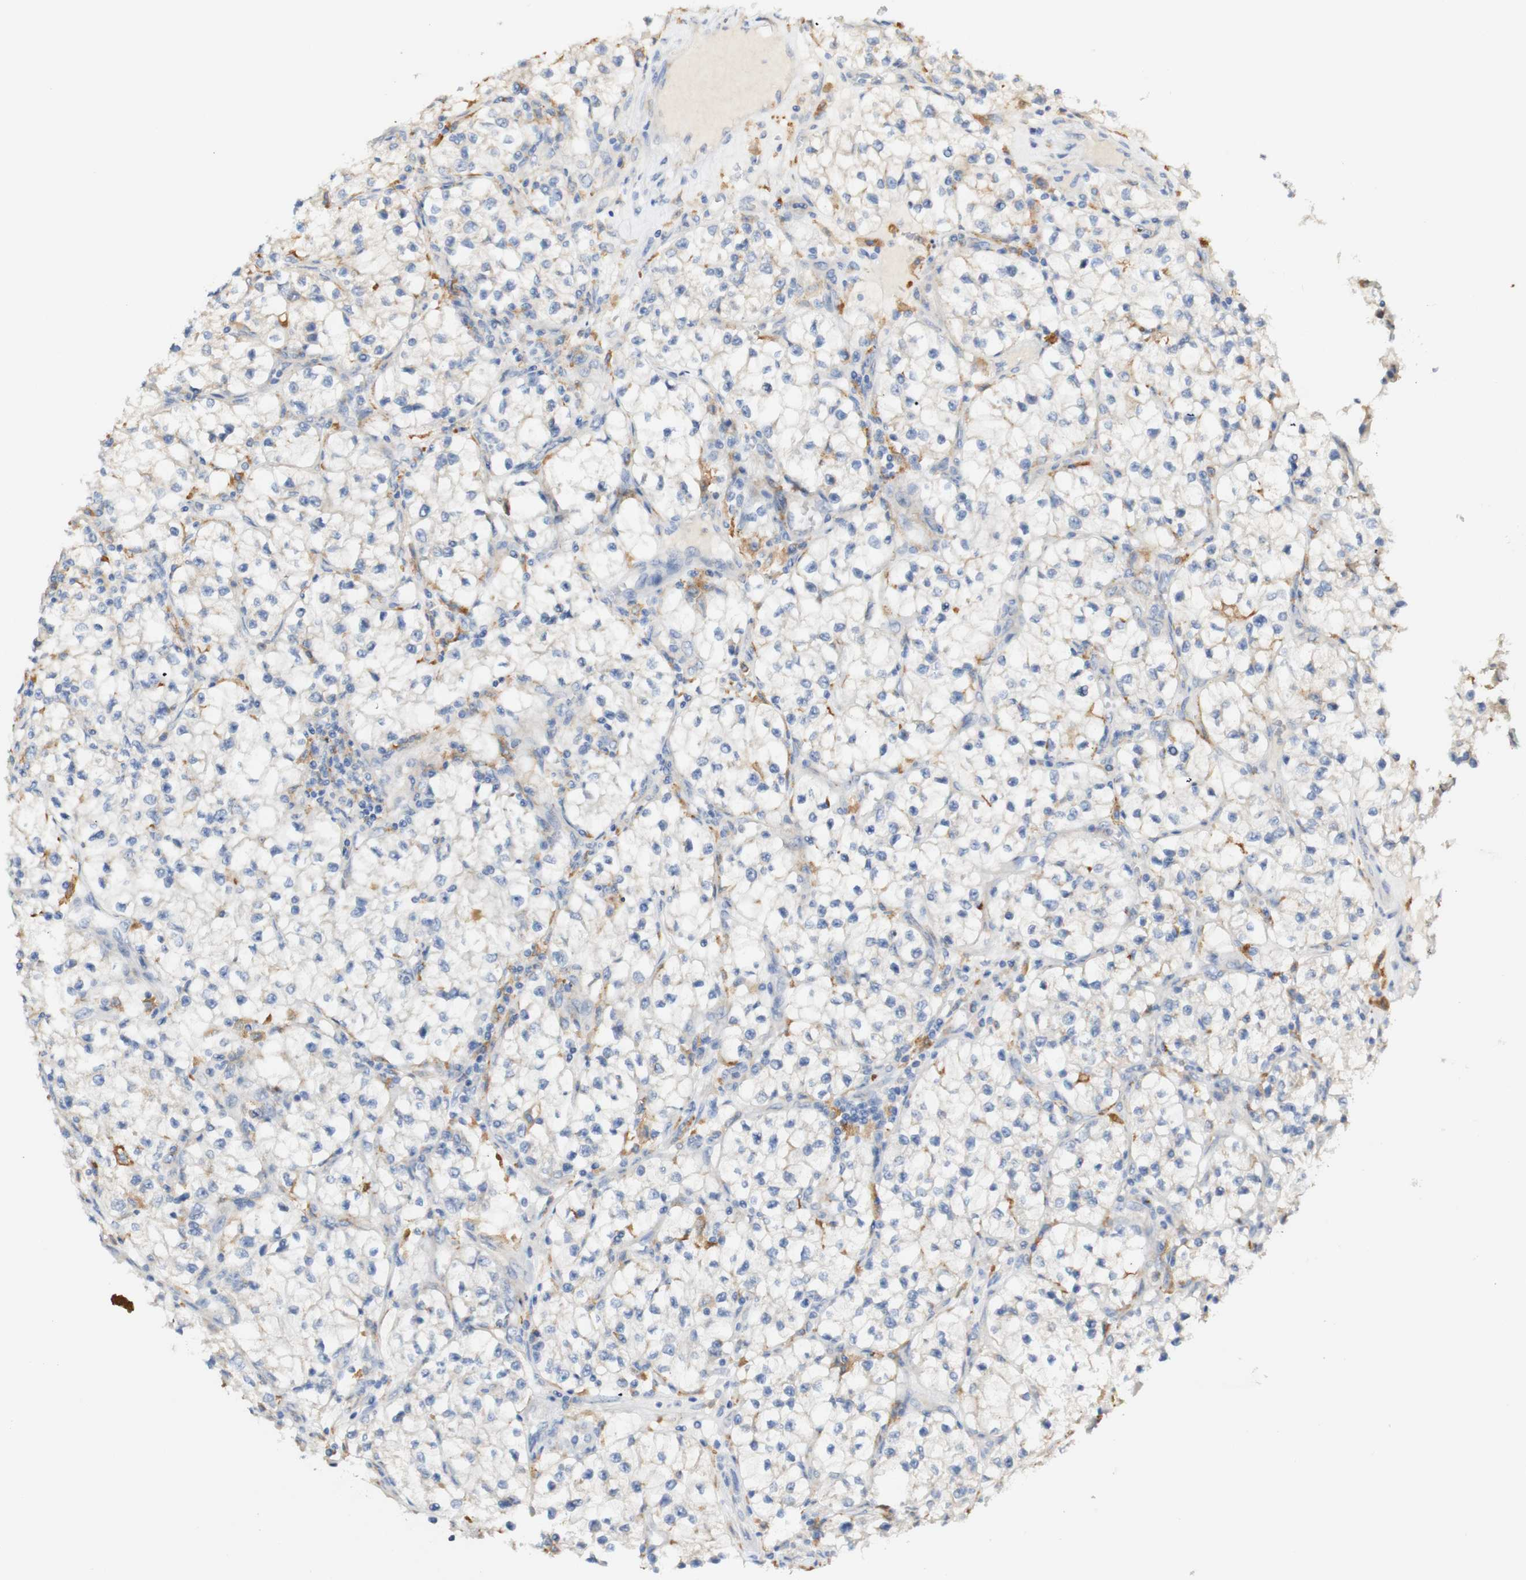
{"staining": {"intensity": "negative", "quantity": "none", "location": "none"}, "tissue": "renal cancer", "cell_type": "Tumor cells", "image_type": "cancer", "snomed": [{"axis": "morphology", "description": "Adenocarcinoma, NOS"}, {"axis": "topography", "description": "Kidney"}], "caption": "Renal cancer (adenocarcinoma) was stained to show a protein in brown. There is no significant expression in tumor cells.", "gene": "FCGRT", "patient": {"sex": "female", "age": 57}}